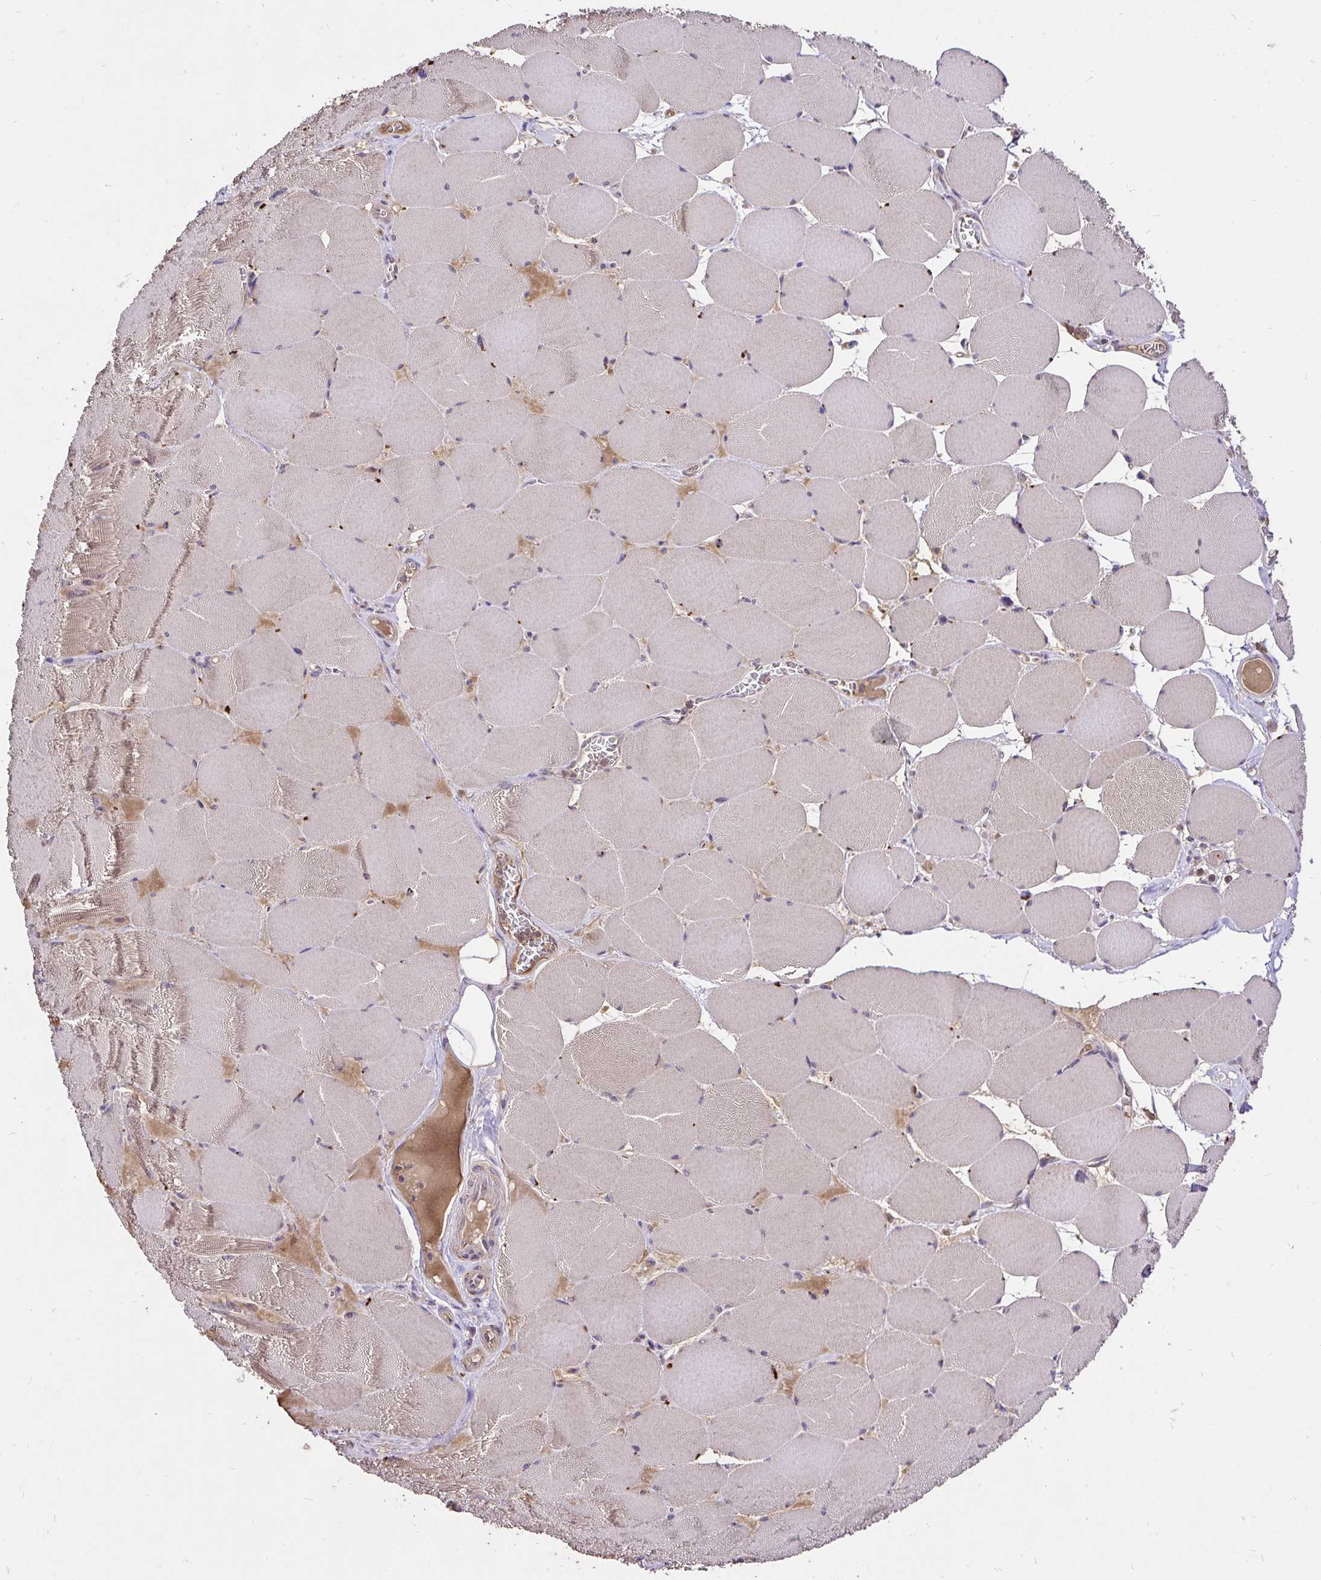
{"staining": {"intensity": "weak", "quantity": "<25%", "location": "cytoplasmic/membranous"}, "tissue": "skeletal muscle", "cell_type": "Myocytes", "image_type": "normal", "snomed": [{"axis": "morphology", "description": "Normal tissue, NOS"}, {"axis": "topography", "description": "Skeletal muscle"}], "caption": "Myocytes show no significant expression in normal skeletal muscle. (Brightfield microscopy of DAB (3,3'-diaminobenzidine) IHC at high magnification).", "gene": "UBE2M", "patient": {"sex": "female", "age": 75}}